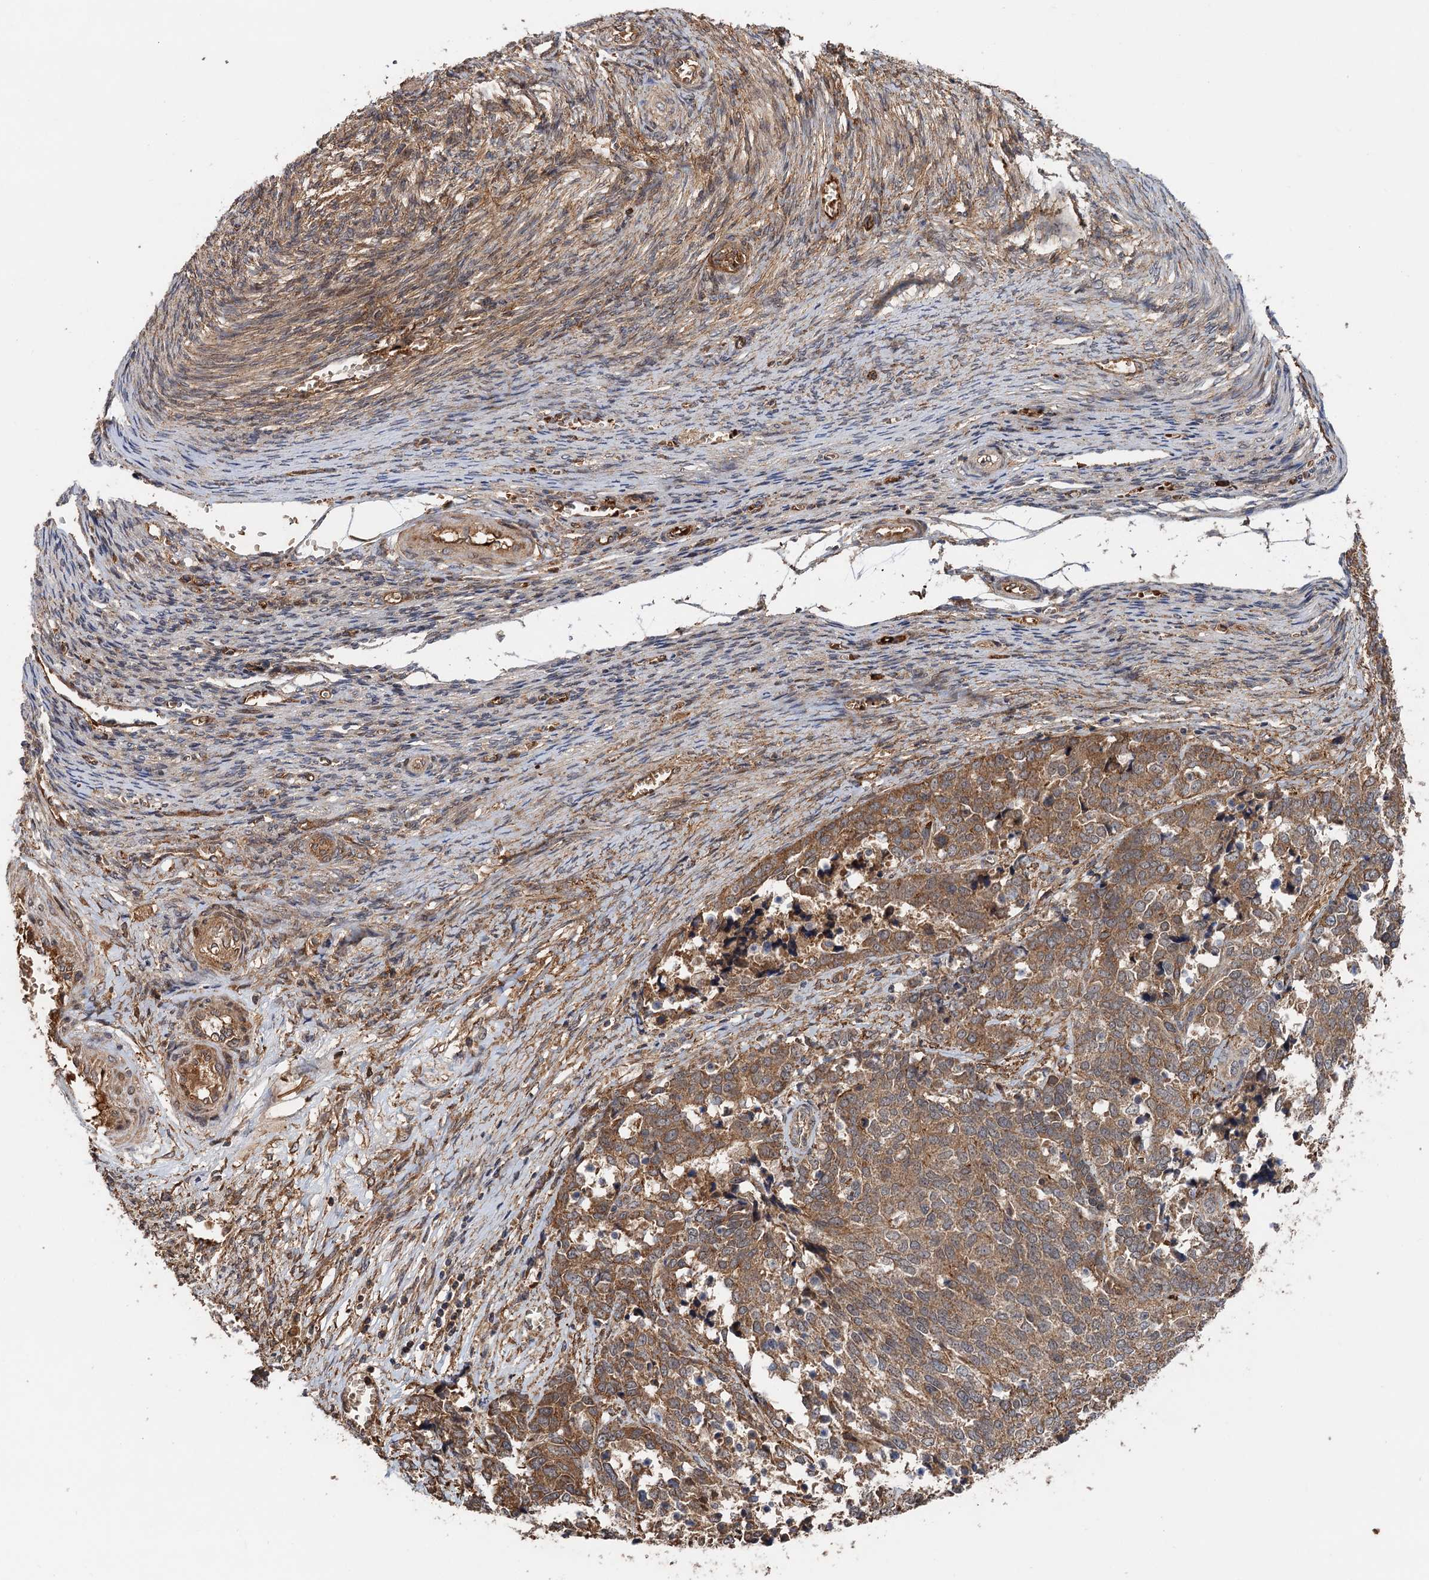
{"staining": {"intensity": "moderate", "quantity": ">75%", "location": "cytoplasmic/membranous"}, "tissue": "ovarian cancer", "cell_type": "Tumor cells", "image_type": "cancer", "snomed": [{"axis": "morphology", "description": "Cystadenocarcinoma, serous, NOS"}, {"axis": "topography", "description": "Ovary"}], "caption": "Immunohistochemistry (IHC) (DAB) staining of human serous cystadenocarcinoma (ovarian) reveals moderate cytoplasmic/membranous protein expression in approximately >75% of tumor cells.", "gene": "SNX32", "patient": {"sex": "female", "age": 44}}